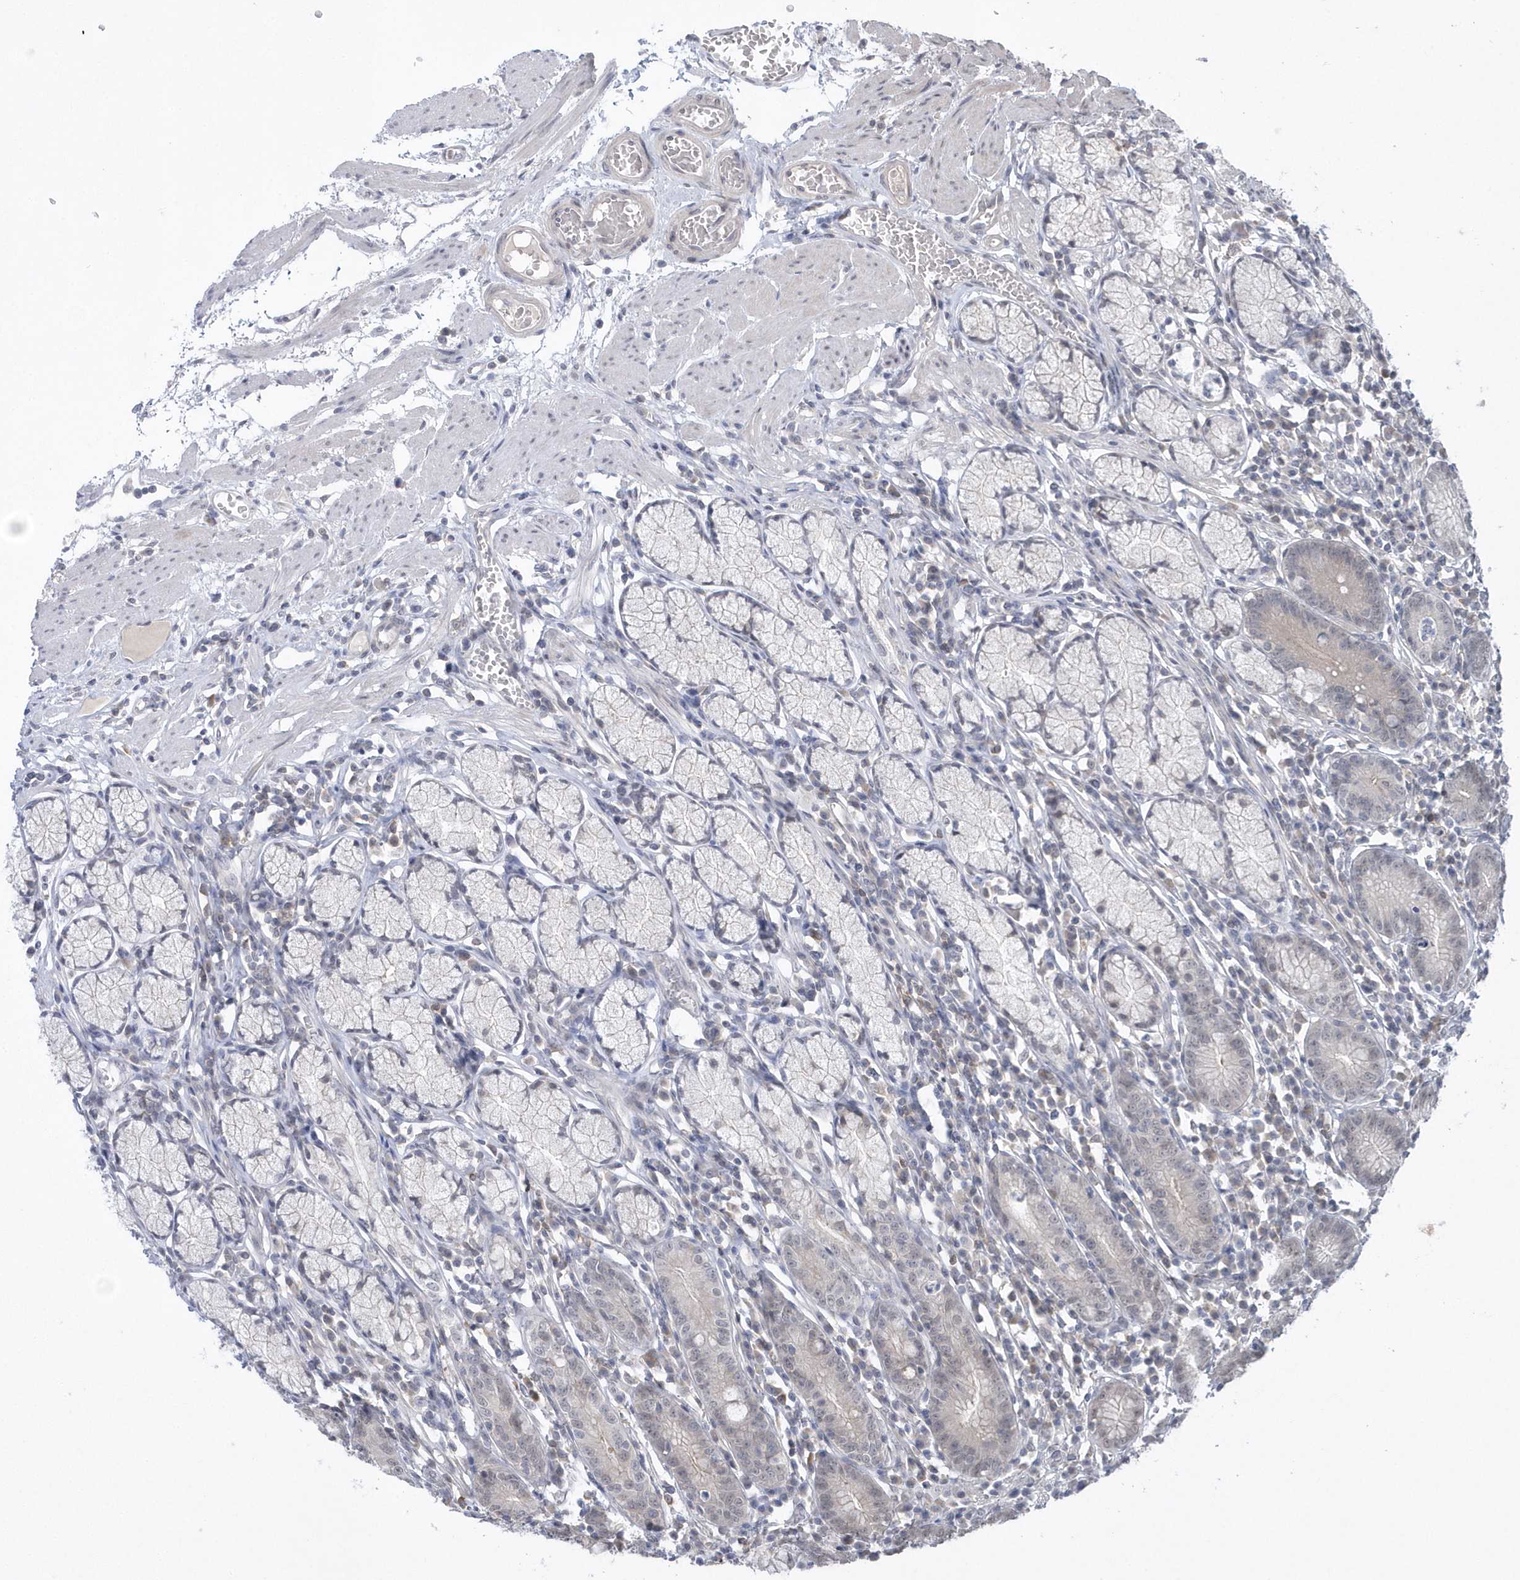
{"staining": {"intensity": "negative", "quantity": "none", "location": "none"}, "tissue": "stomach", "cell_type": "Glandular cells", "image_type": "normal", "snomed": [{"axis": "morphology", "description": "Normal tissue, NOS"}, {"axis": "topography", "description": "Stomach"}], "caption": "Immunohistochemistry (IHC) image of benign stomach: human stomach stained with DAB (3,3'-diaminobenzidine) displays no significant protein expression in glandular cells.", "gene": "ZC3H12D", "patient": {"sex": "male", "age": 55}}